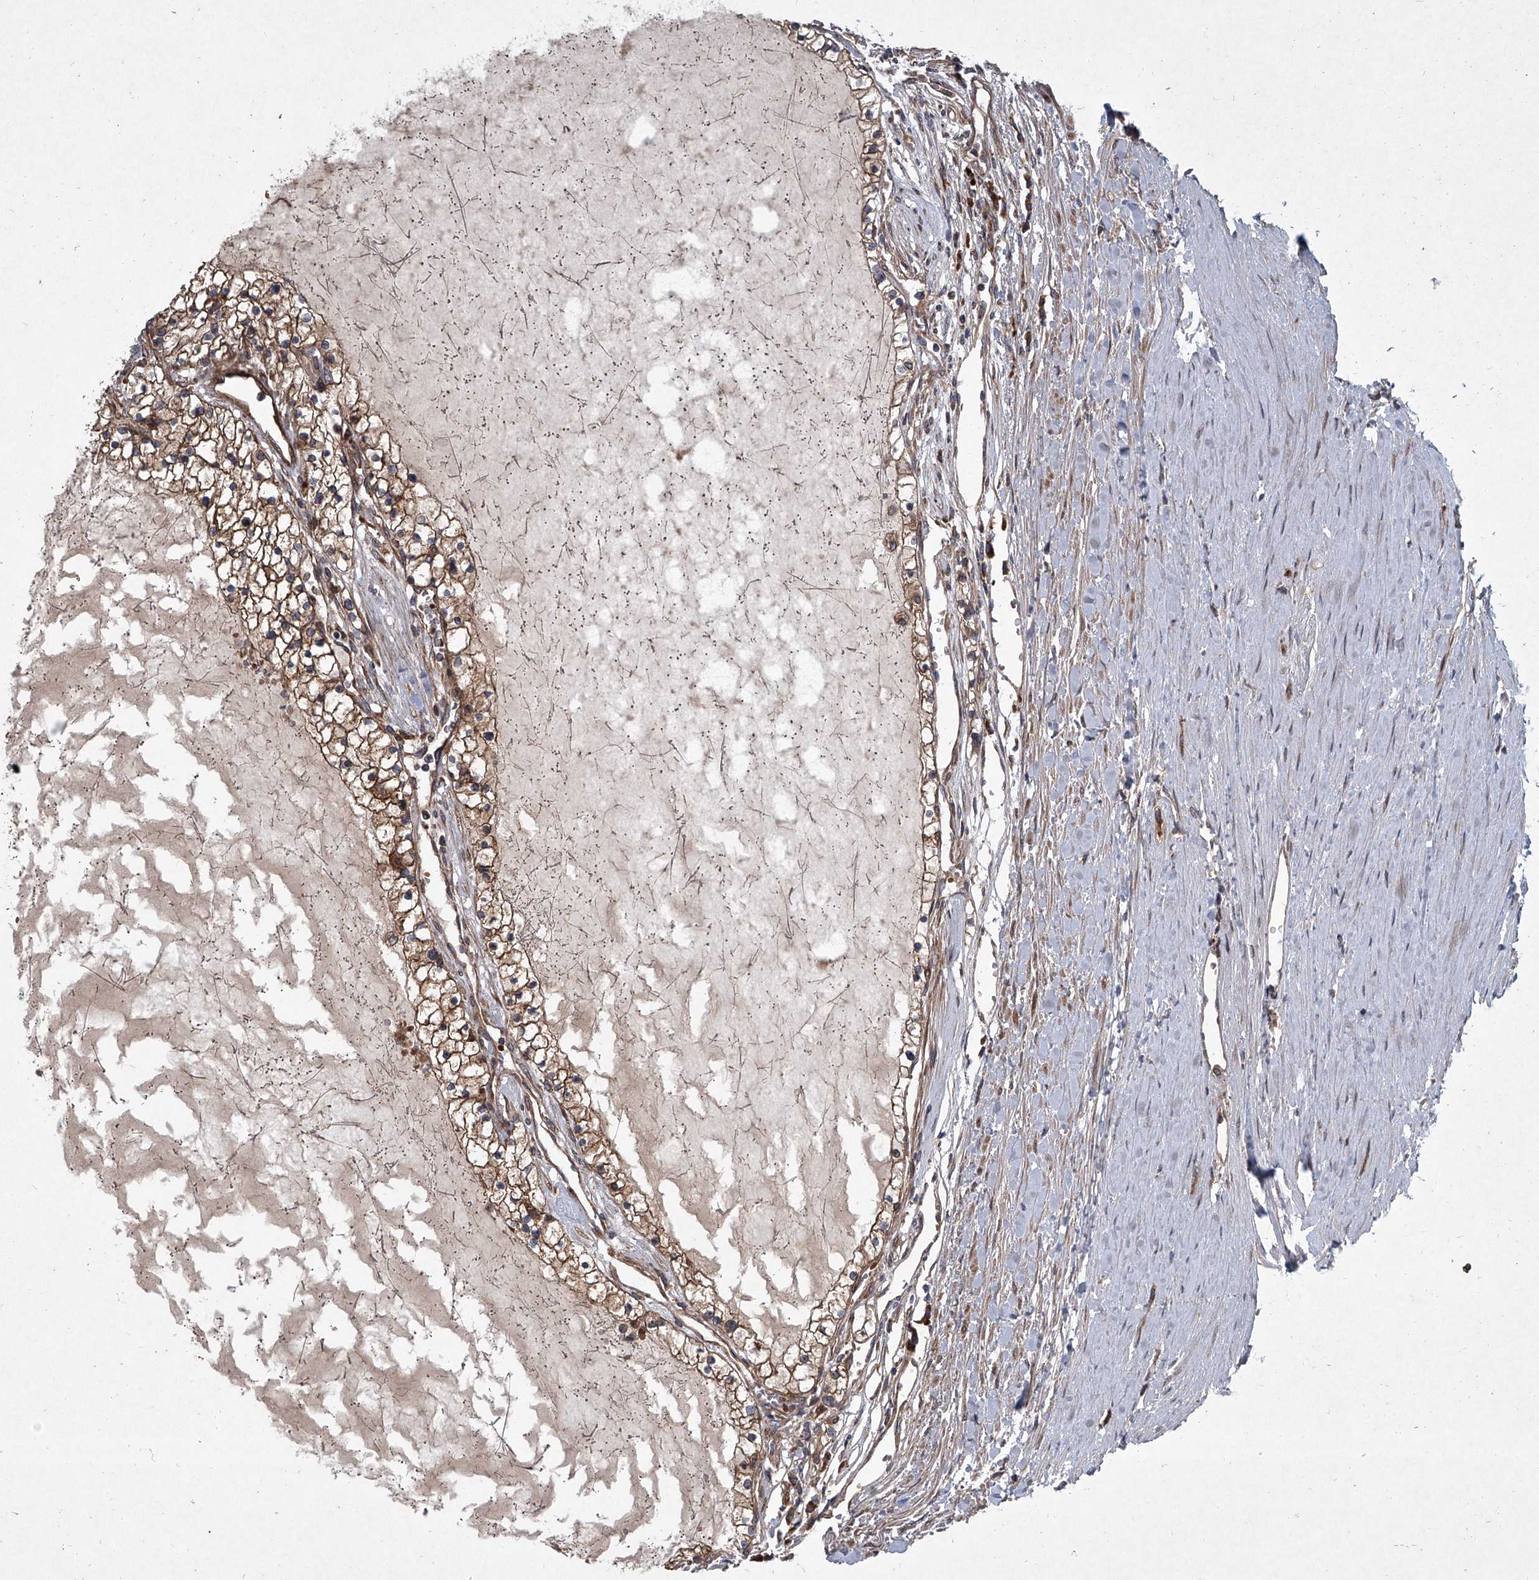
{"staining": {"intensity": "moderate", "quantity": ">75%", "location": "cytoplasmic/membranous"}, "tissue": "renal cancer", "cell_type": "Tumor cells", "image_type": "cancer", "snomed": [{"axis": "morphology", "description": "Normal tissue, NOS"}, {"axis": "morphology", "description": "Adenocarcinoma, NOS"}, {"axis": "topography", "description": "Kidney"}], "caption": "Immunohistochemistry (IHC) (DAB (3,3'-diaminobenzidine)) staining of human renal cancer (adenocarcinoma) reveals moderate cytoplasmic/membranous protein staining in about >75% of tumor cells.", "gene": "EVA1C", "patient": {"sex": "male", "age": 68}}